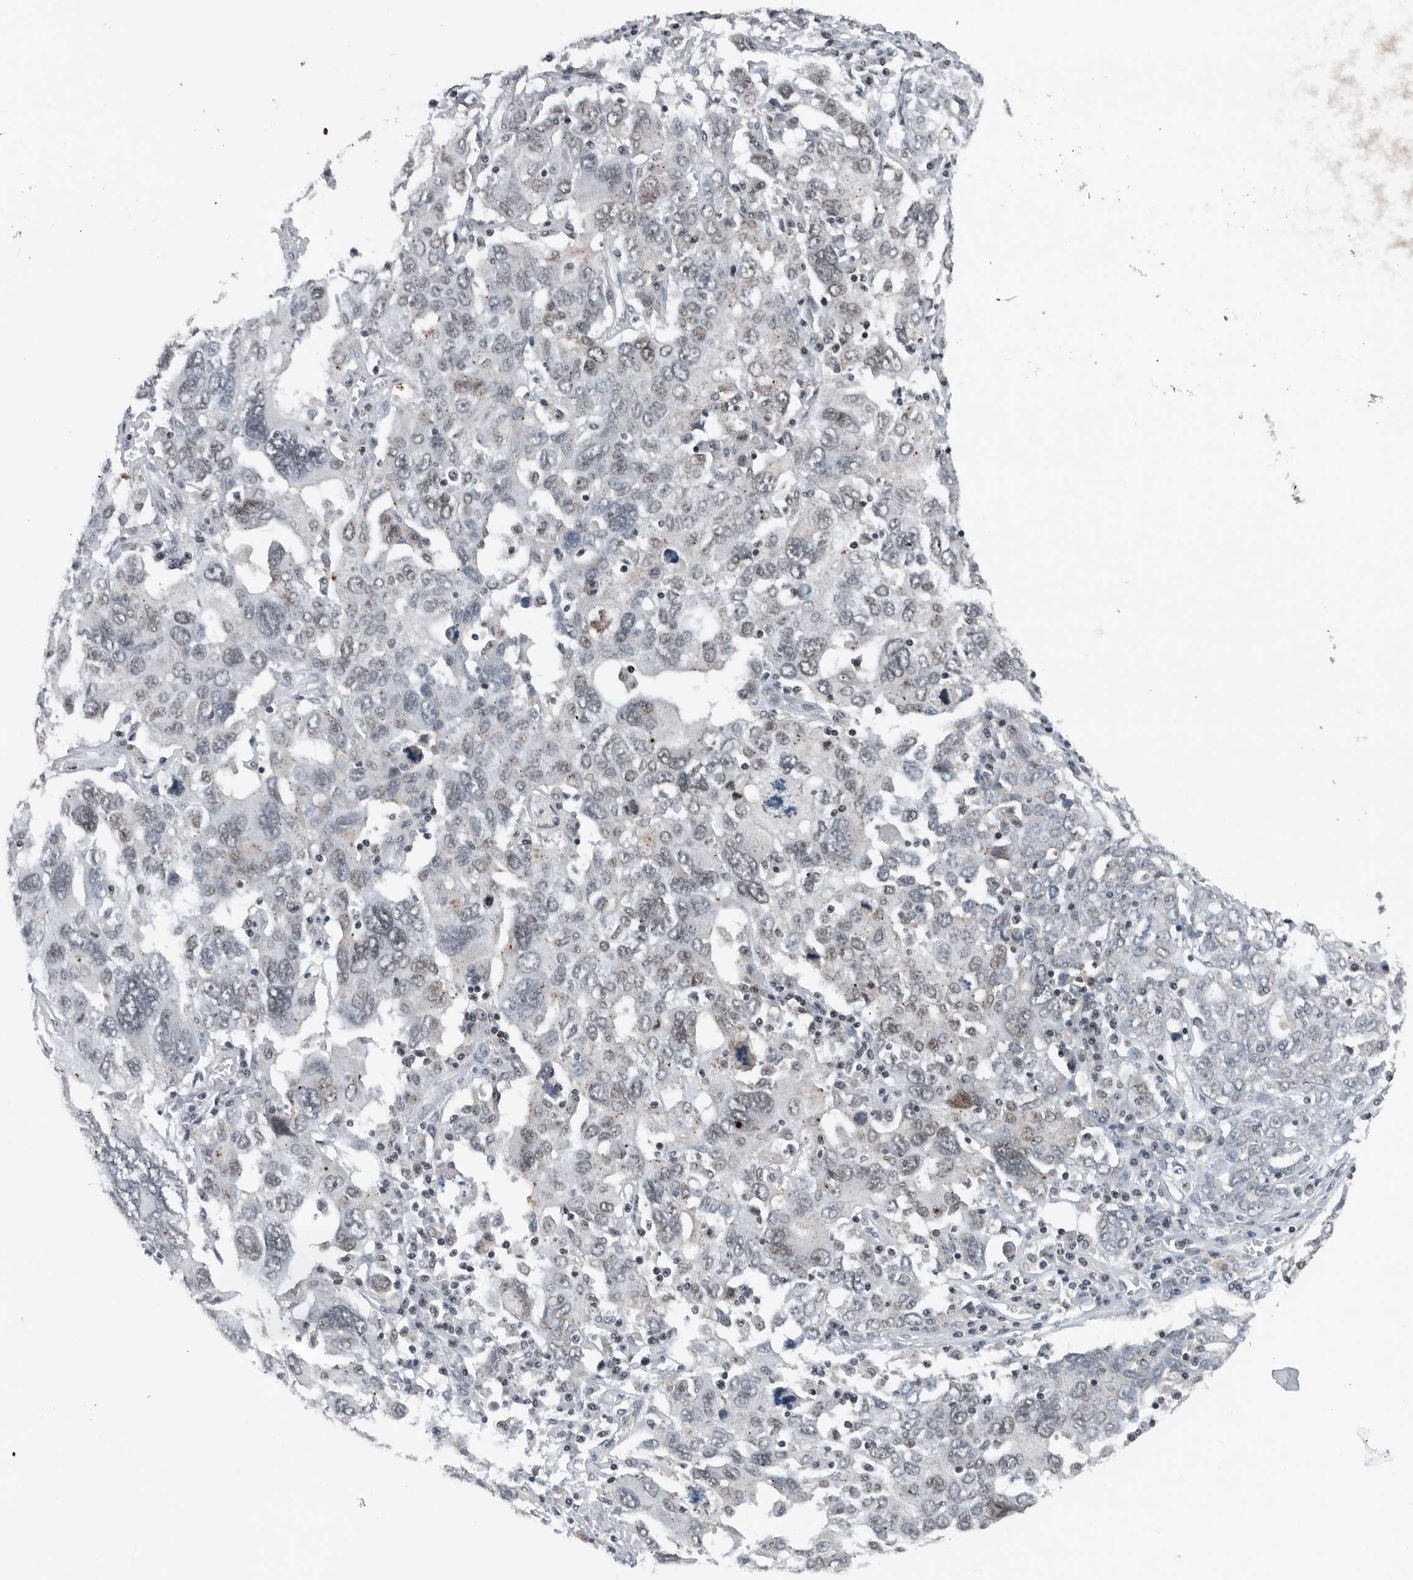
{"staining": {"intensity": "negative", "quantity": "none", "location": "none"}, "tissue": "ovarian cancer", "cell_type": "Tumor cells", "image_type": "cancer", "snomed": [{"axis": "morphology", "description": "Carcinoma, endometroid"}, {"axis": "topography", "description": "Ovary"}], "caption": "This is an IHC histopathology image of ovarian cancer. There is no staining in tumor cells.", "gene": "SENP7", "patient": {"sex": "female", "age": 62}}